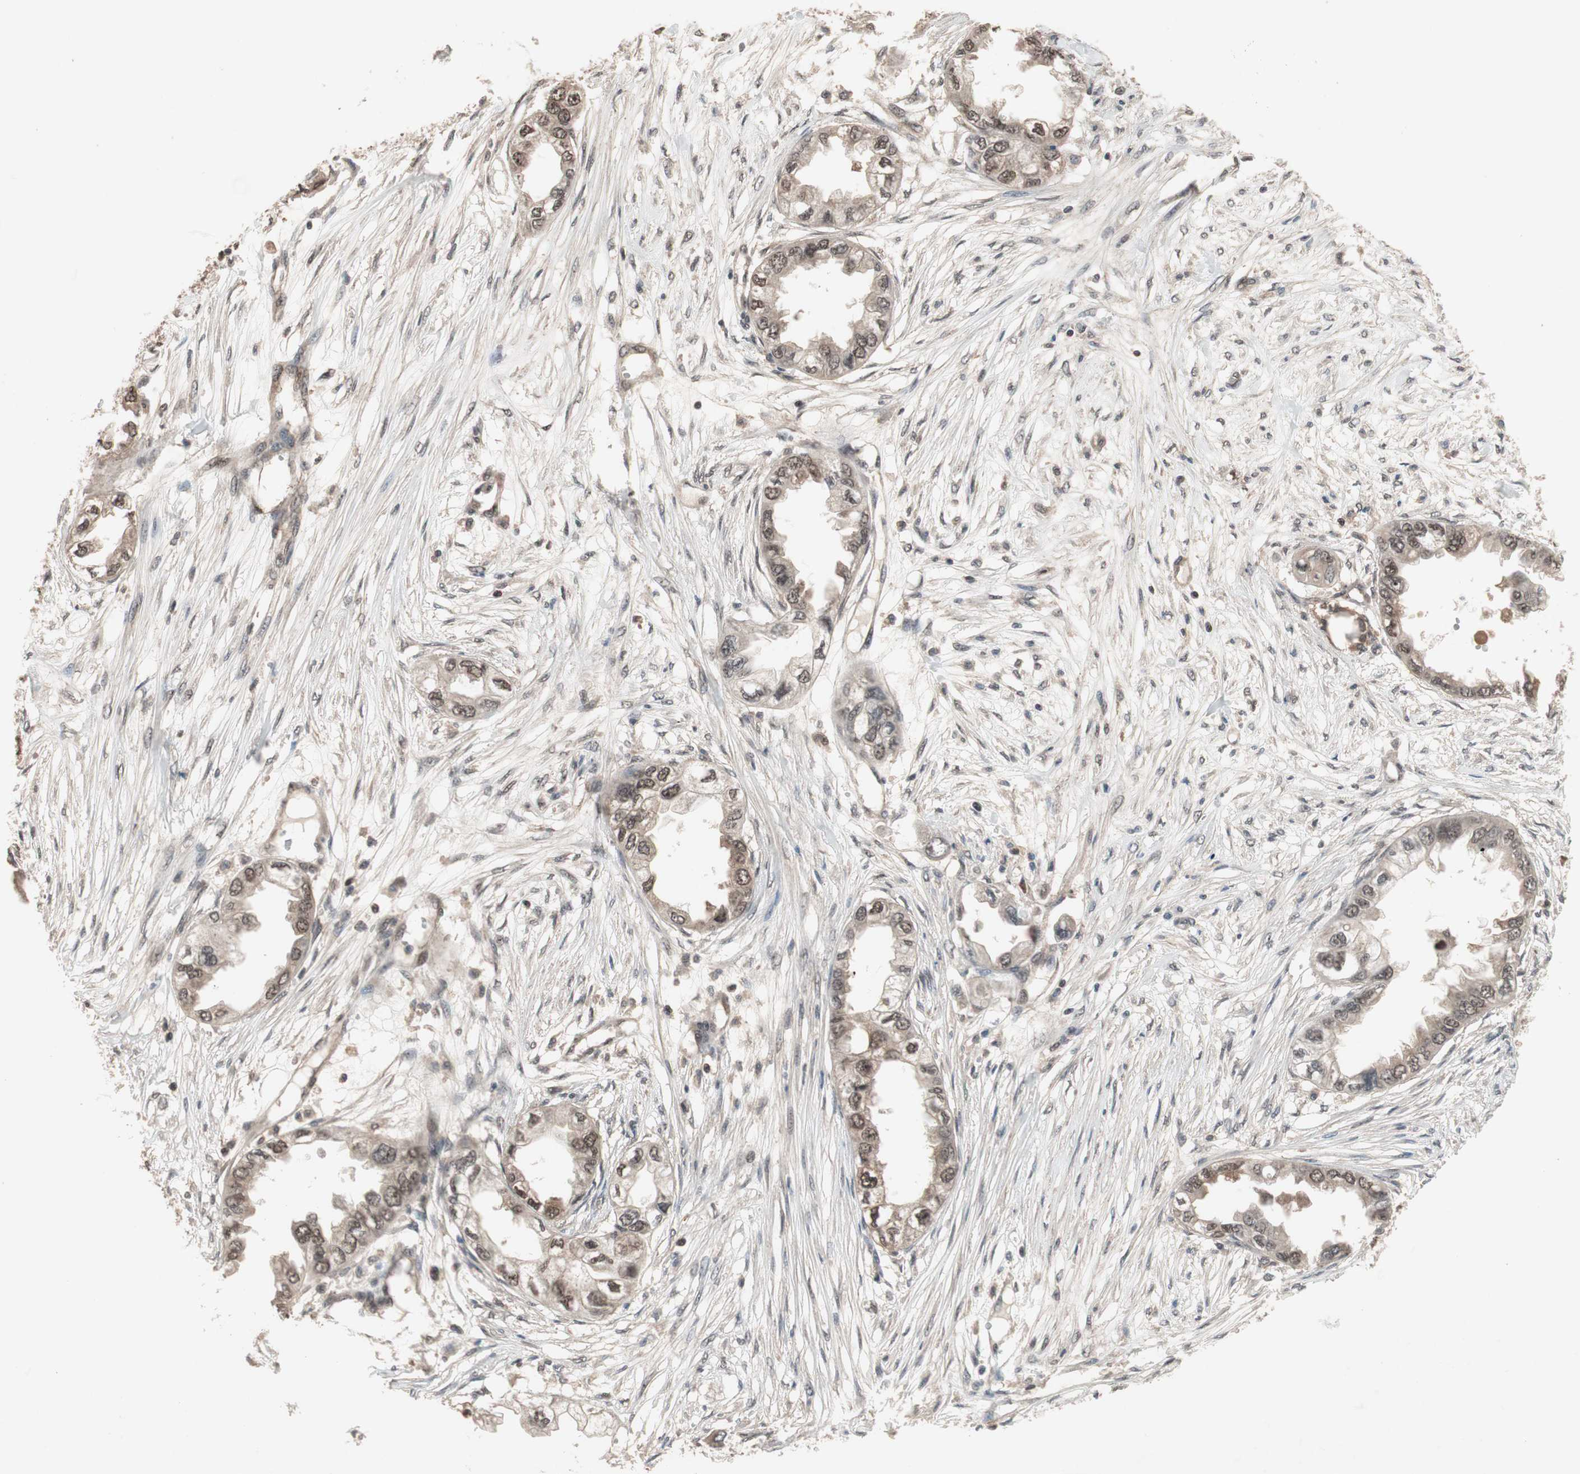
{"staining": {"intensity": "moderate", "quantity": ">75%", "location": "cytoplasmic/membranous,nuclear"}, "tissue": "endometrial cancer", "cell_type": "Tumor cells", "image_type": "cancer", "snomed": [{"axis": "morphology", "description": "Adenocarcinoma, NOS"}, {"axis": "topography", "description": "Endometrium"}], "caption": "Adenocarcinoma (endometrial) stained with immunohistochemistry reveals moderate cytoplasmic/membranous and nuclear expression in approximately >75% of tumor cells. (Brightfield microscopy of DAB IHC at high magnification).", "gene": "GART", "patient": {"sex": "female", "age": 67}}